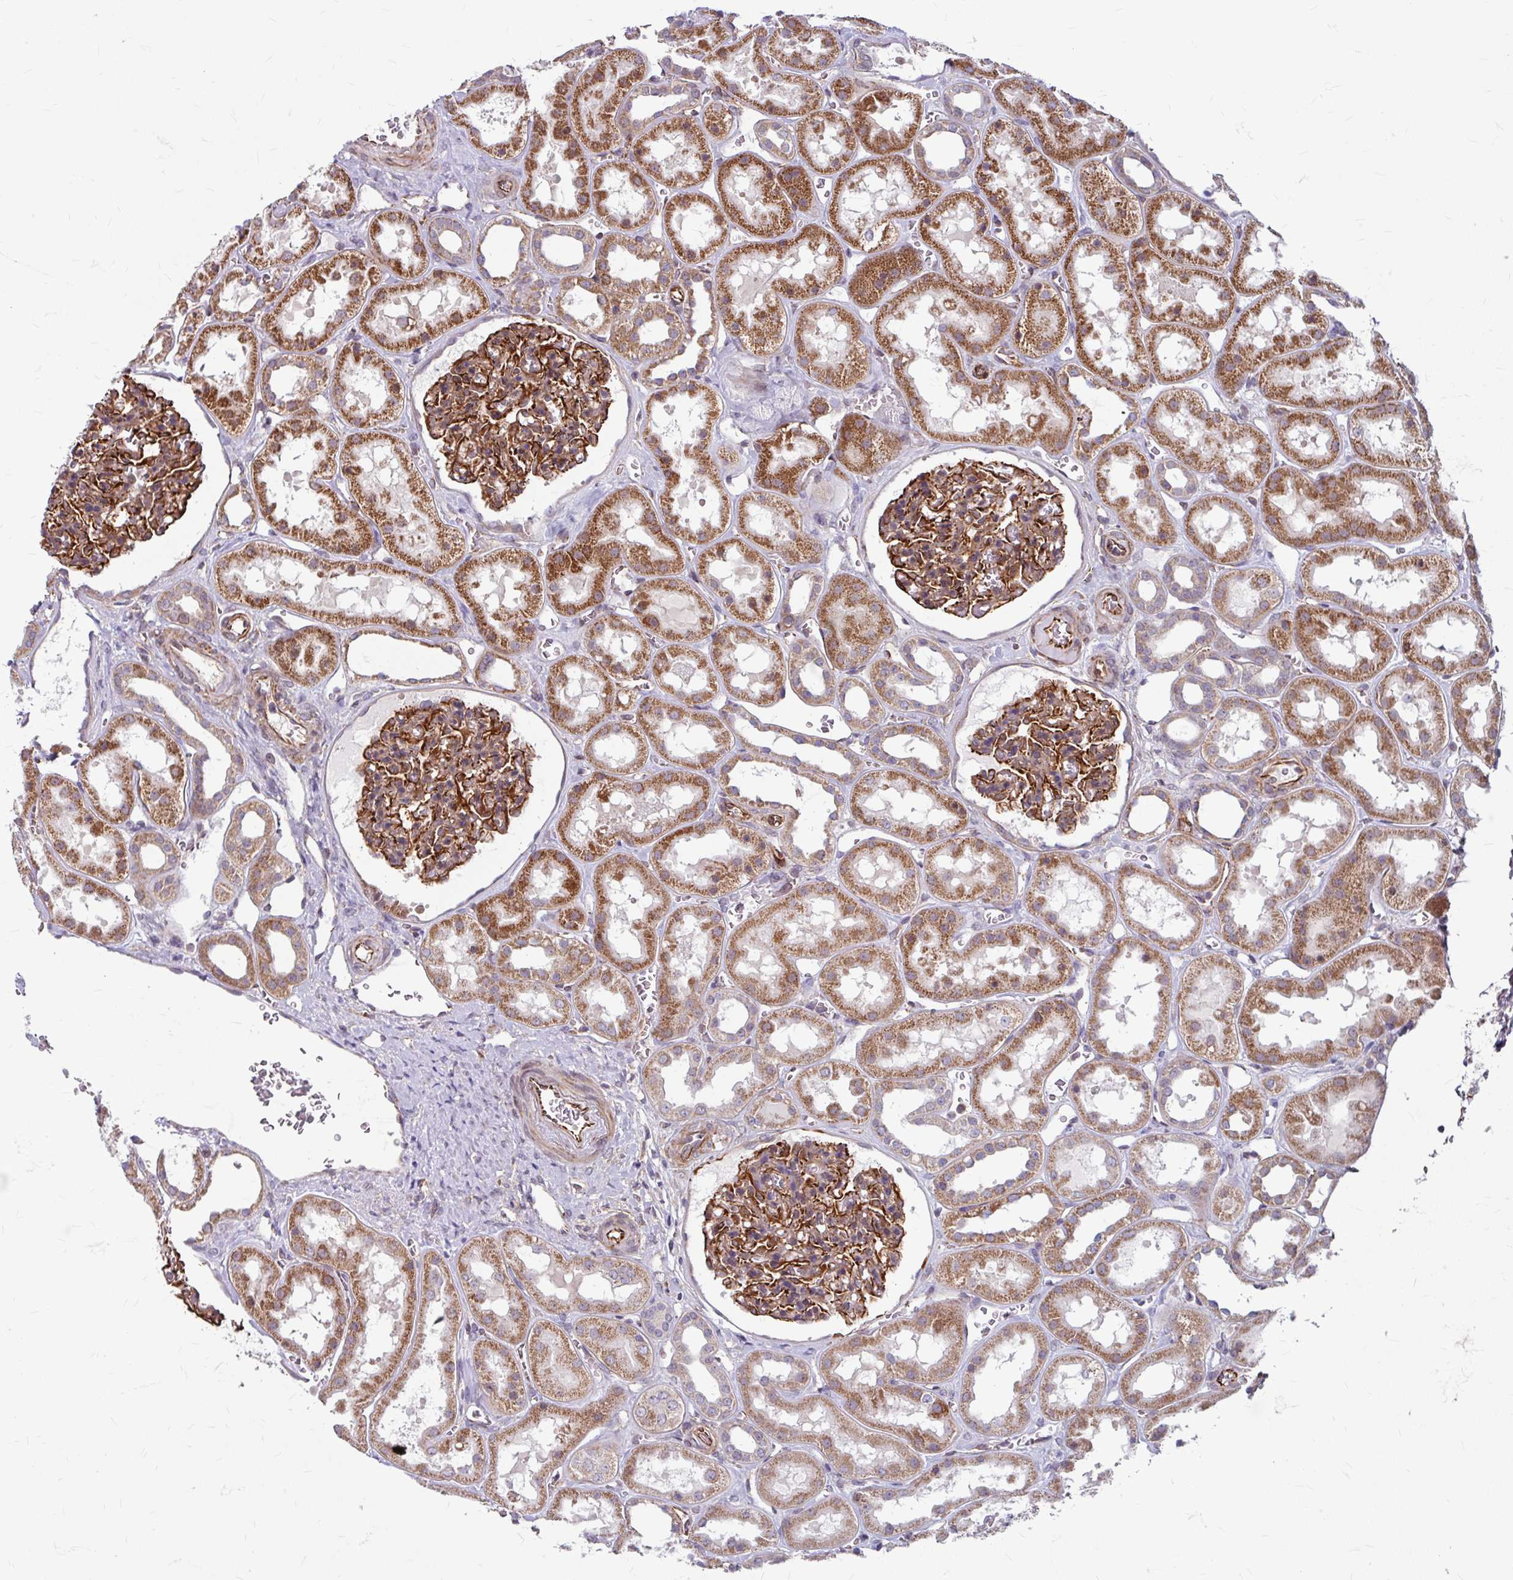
{"staining": {"intensity": "moderate", "quantity": ">75%", "location": "cytoplasmic/membranous"}, "tissue": "kidney", "cell_type": "Cells in glomeruli", "image_type": "normal", "snomed": [{"axis": "morphology", "description": "Normal tissue, NOS"}, {"axis": "topography", "description": "Kidney"}], "caption": "Cells in glomeruli display moderate cytoplasmic/membranous positivity in approximately >75% of cells in normal kidney.", "gene": "DAAM2", "patient": {"sex": "female", "age": 41}}